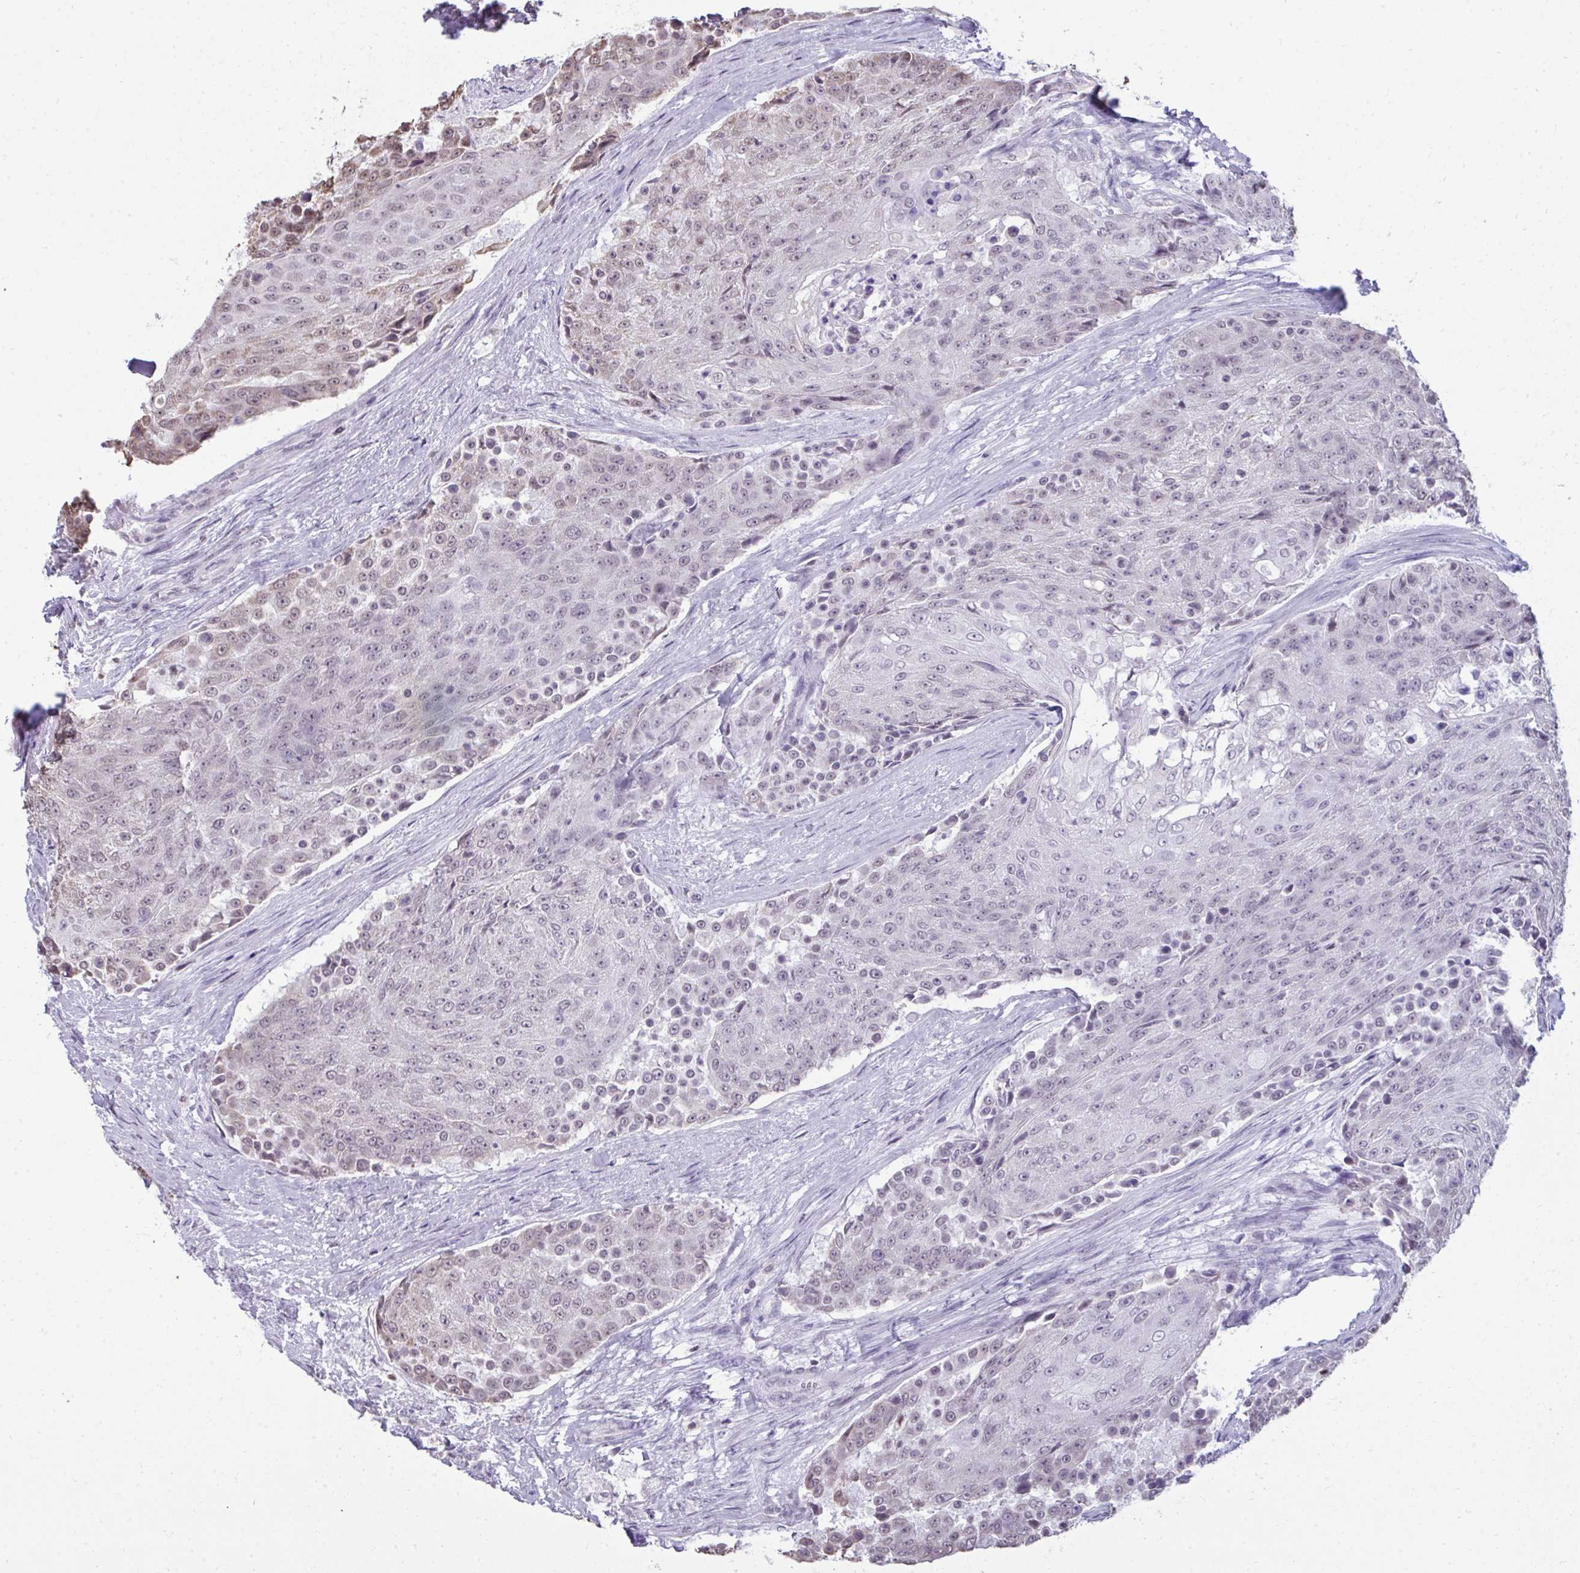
{"staining": {"intensity": "weak", "quantity": "<25%", "location": "nuclear"}, "tissue": "urothelial cancer", "cell_type": "Tumor cells", "image_type": "cancer", "snomed": [{"axis": "morphology", "description": "Urothelial carcinoma, High grade"}, {"axis": "topography", "description": "Urinary bladder"}], "caption": "High power microscopy micrograph of an immunohistochemistry histopathology image of urothelial cancer, revealing no significant expression in tumor cells. (DAB (3,3'-diaminobenzidine) immunohistochemistry visualized using brightfield microscopy, high magnification).", "gene": "NPPA", "patient": {"sex": "female", "age": 63}}